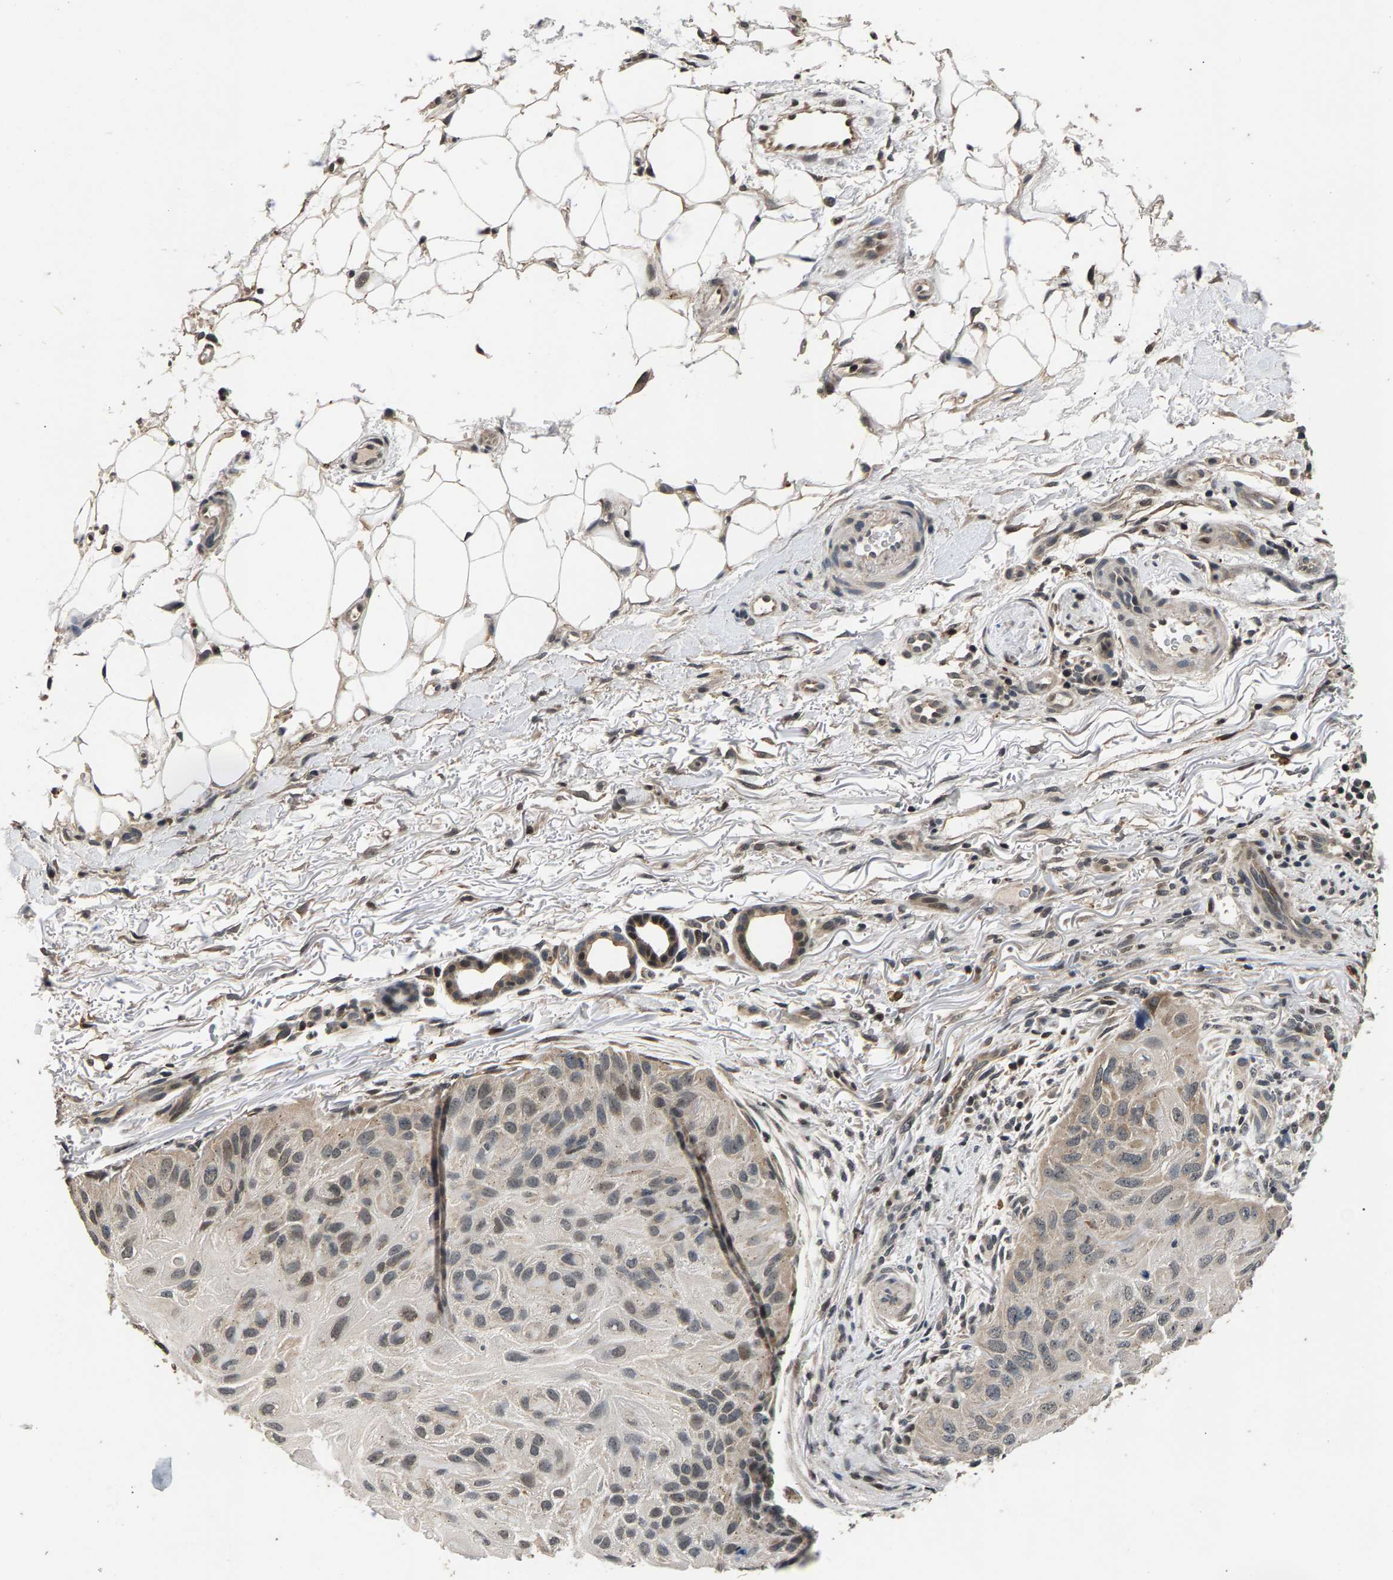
{"staining": {"intensity": "weak", "quantity": "<25%", "location": "cytoplasmic/membranous,nuclear"}, "tissue": "skin cancer", "cell_type": "Tumor cells", "image_type": "cancer", "snomed": [{"axis": "morphology", "description": "Squamous cell carcinoma, NOS"}, {"axis": "topography", "description": "Skin"}], "caption": "An image of human skin cancer is negative for staining in tumor cells.", "gene": "RBM33", "patient": {"sex": "female", "age": 77}}